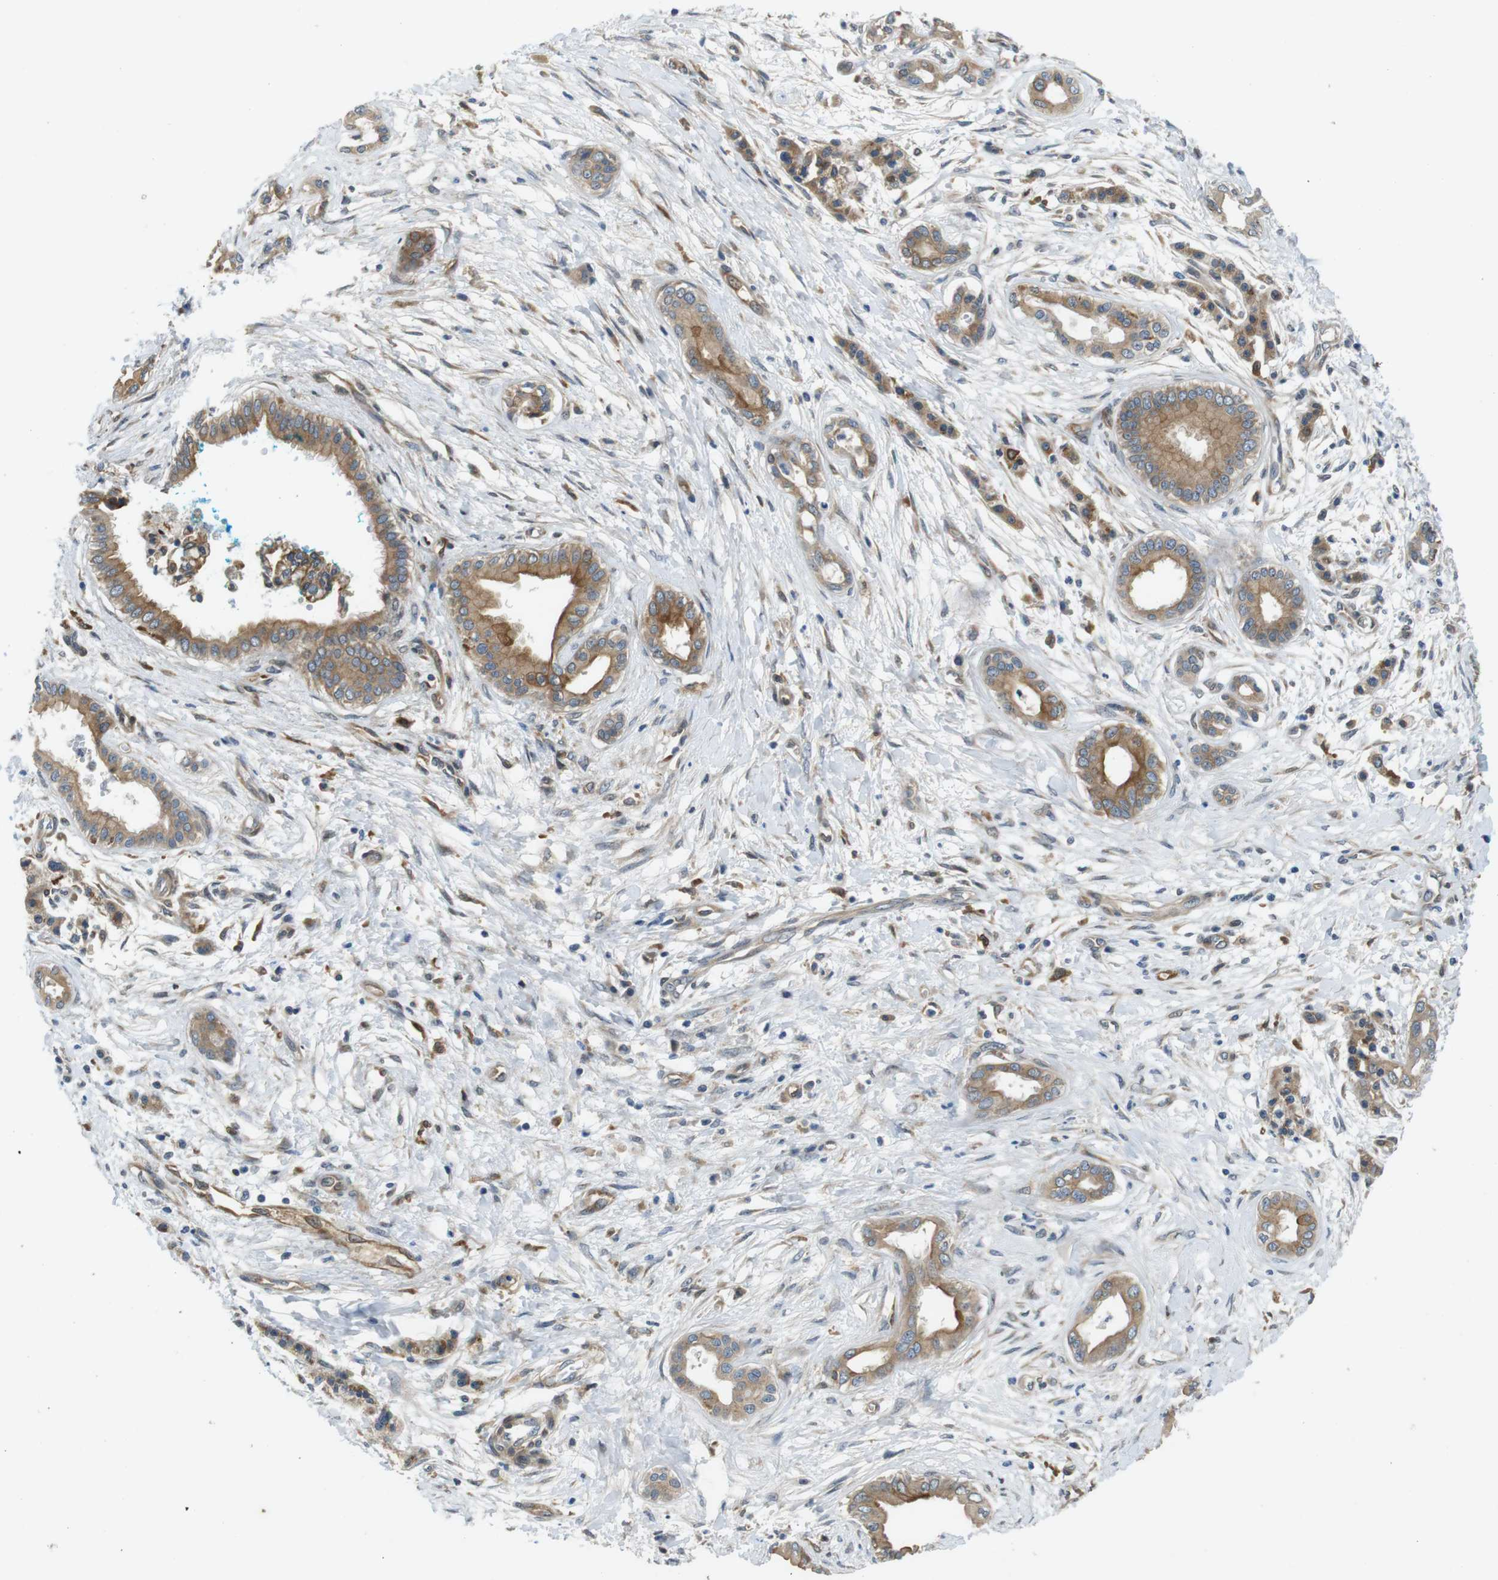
{"staining": {"intensity": "moderate", "quantity": ">75%", "location": "cytoplasmic/membranous"}, "tissue": "pancreatic cancer", "cell_type": "Tumor cells", "image_type": "cancer", "snomed": [{"axis": "morphology", "description": "Adenocarcinoma, NOS"}, {"axis": "topography", "description": "Pancreas"}], "caption": "The immunohistochemical stain labels moderate cytoplasmic/membranous expression in tumor cells of pancreatic cancer tissue. (DAB (3,3'-diaminobenzidine) IHC with brightfield microscopy, high magnification).", "gene": "PALD1", "patient": {"sex": "male", "age": 56}}